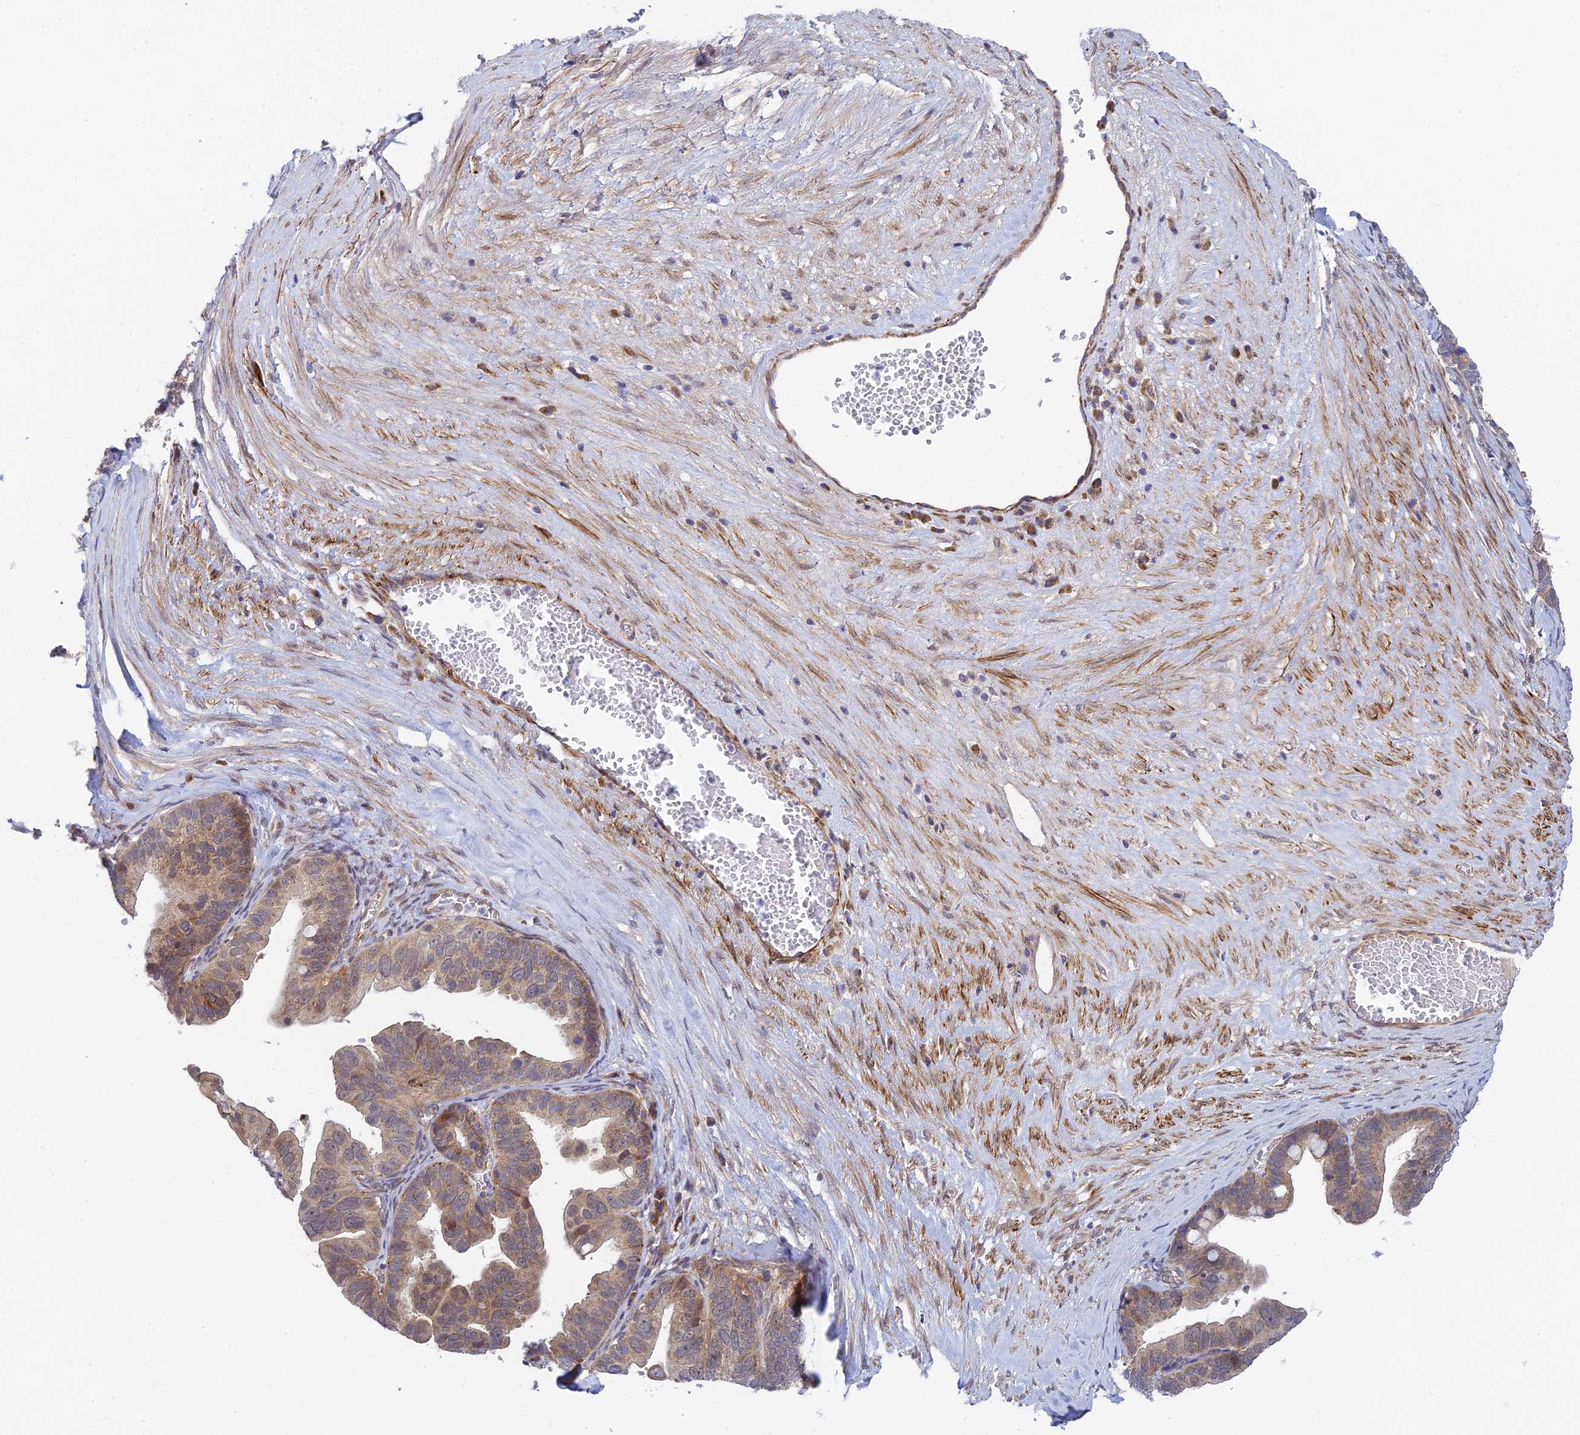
{"staining": {"intensity": "moderate", "quantity": ">75%", "location": "cytoplasmic/membranous"}, "tissue": "ovarian cancer", "cell_type": "Tumor cells", "image_type": "cancer", "snomed": [{"axis": "morphology", "description": "Cystadenocarcinoma, serous, NOS"}, {"axis": "topography", "description": "Ovary"}], "caption": "The histopathology image displays staining of ovarian cancer, revealing moderate cytoplasmic/membranous protein positivity (brown color) within tumor cells. The protein is stained brown, and the nuclei are stained in blue (DAB IHC with brightfield microscopy, high magnification).", "gene": "INCA1", "patient": {"sex": "female", "age": 56}}